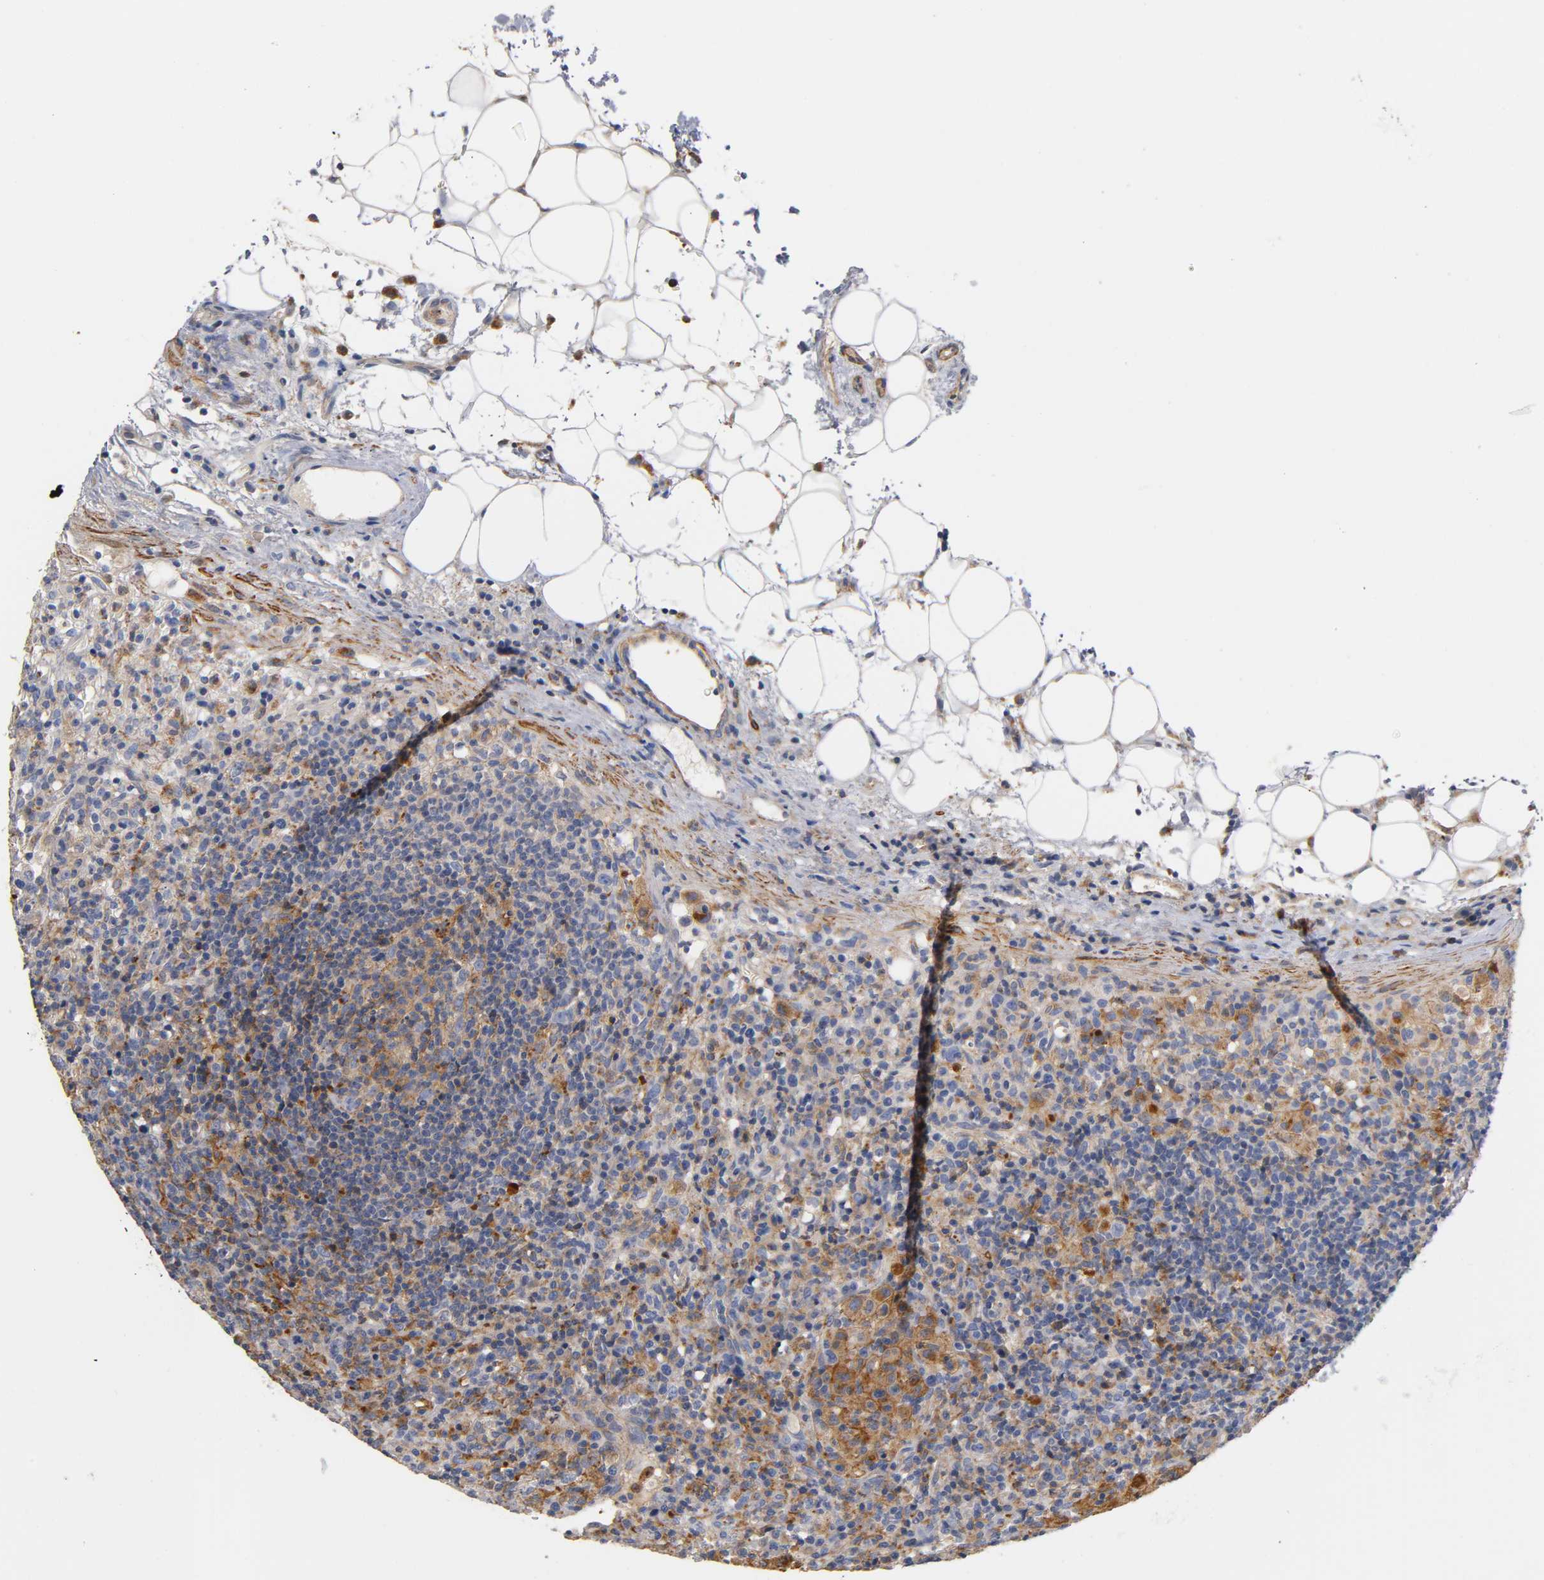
{"staining": {"intensity": "moderate", "quantity": "25%-75%", "location": "cytoplasmic/membranous"}, "tissue": "lymphoma", "cell_type": "Tumor cells", "image_type": "cancer", "snomed": [{"axis": "morphology", "description": "Hodgkin's disease, NOS"}, {"axis": "topography", "description": "Lymph node"}], "caption": "This is a histology image of immunohistochemistry staining of lymphoma, which shows moderate staining in the cytoplasmic/membranous of tumor cells.", "gene": "SEMA5A", "patient": {"sex": "male", "age": 65}}